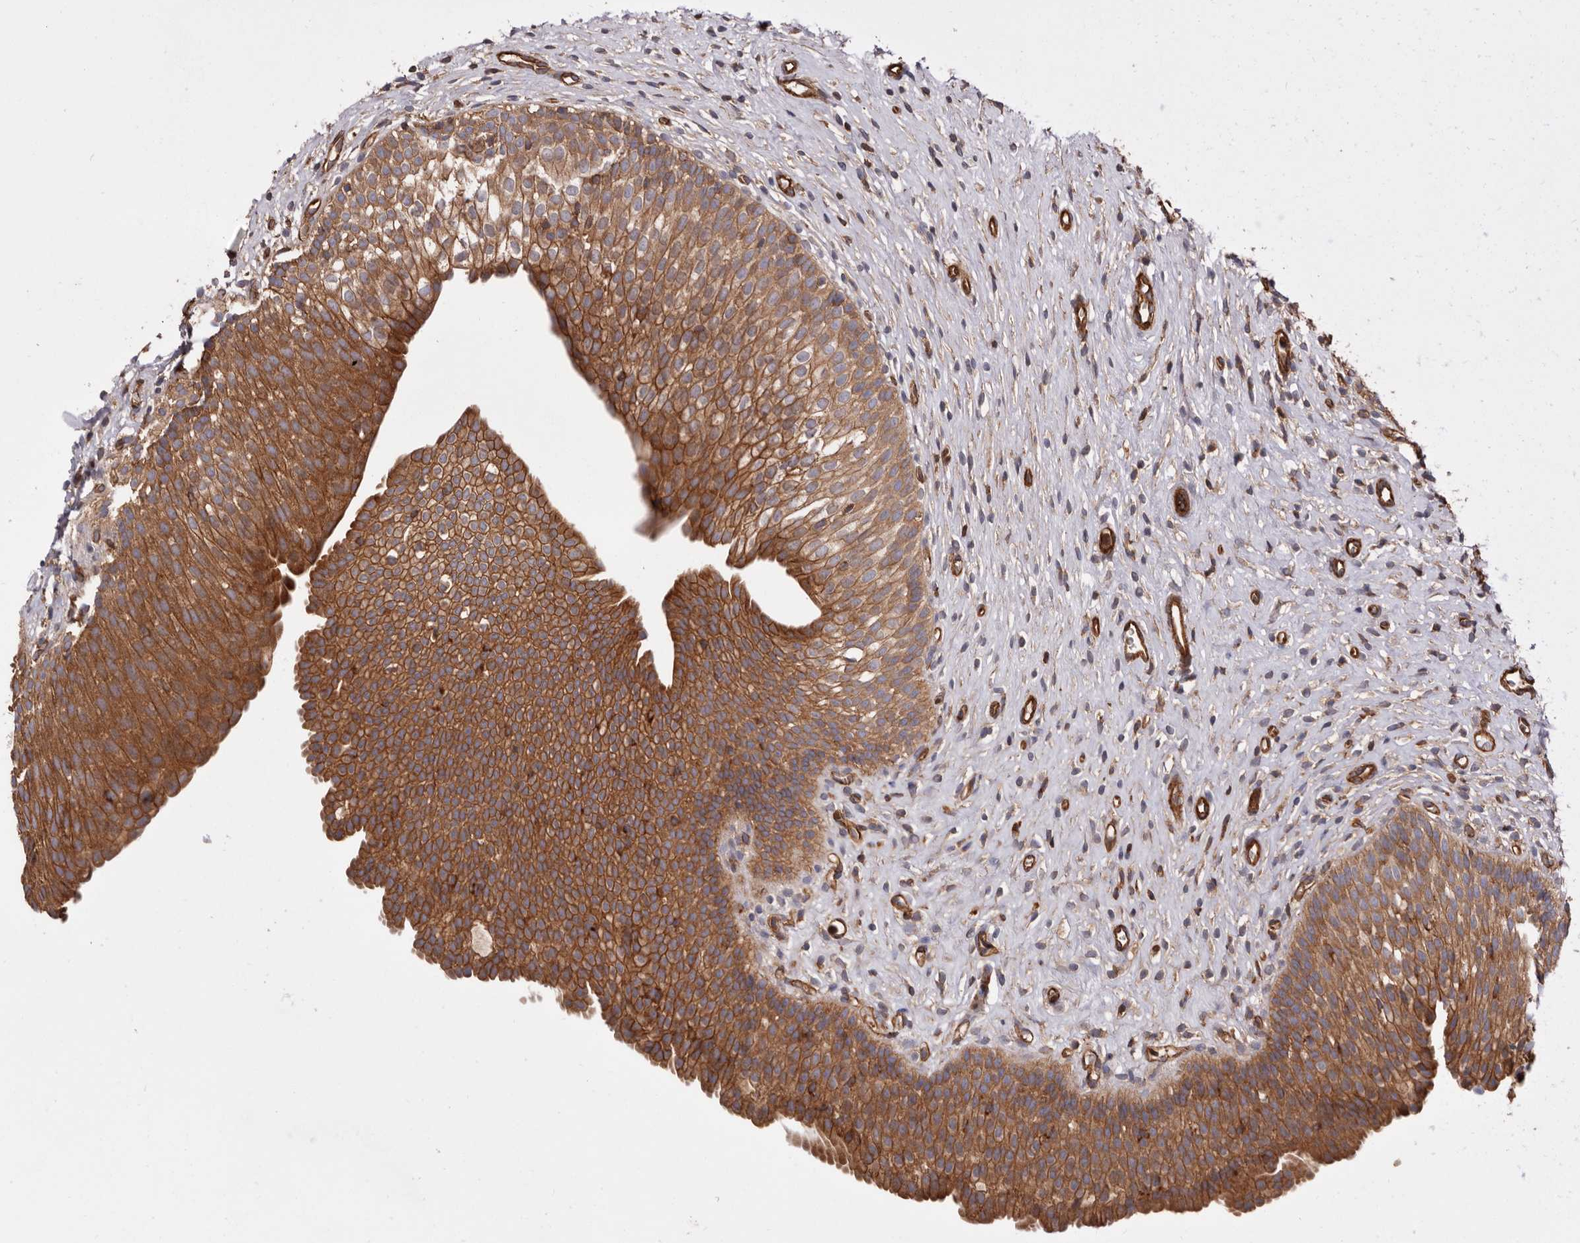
{"staining": {"intensity": "strong", "quantity": ">75%", "location": "cytoplasmic/membranous"}, "tissue": "urinary bladder", "cell_type": "Urothelial cells", "image_type": "normal", "snomed": [{"axis": "morphology", "description": "Normal tissue, NOS"}, {"axis": "topography", "description": "Urinary bladder"}], "caption": "High-power microscopy captured an immunohistochemistry (IHC) histopathology image of unremarkable urinary bladder, revealing strong cytoplasmic/membranous expression in about >75% of urothelial cells. The protein of interest is shown in brown color, while the nuclei are stained blue.", "gene": "TMC7", "patient": {"sex": "male", "age": 1}}